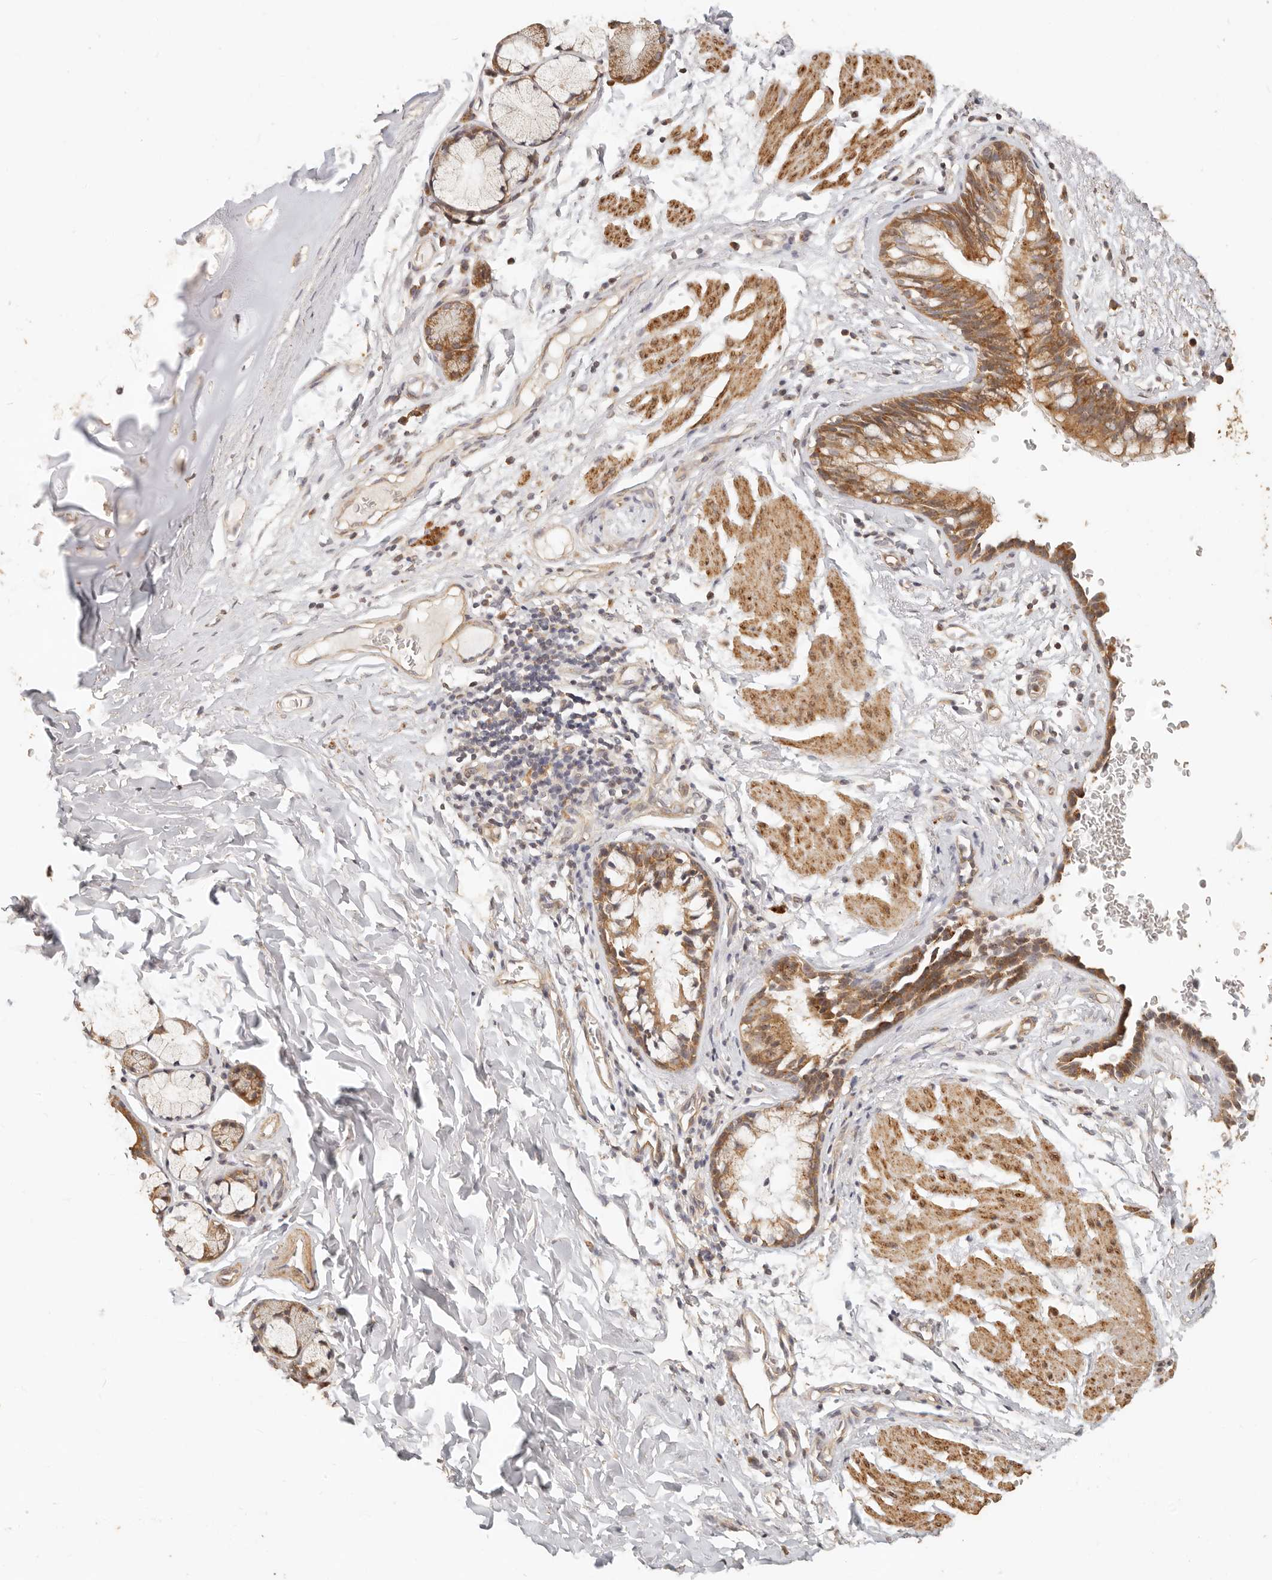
{"staining": {"intensity": "moderate", "quantity": ">75%", "location": "cytoplasmic/membranous,nuclear"}, "tissue": "bronchus", "cell_type": "Respiratory epithelial cells", "image_type": "normal", "snomed": [{"axis": "morphology", "description": "Normal tissue, NOS"}, {"axis": "topography", "description": "Cartilage tissue"}, {"axis": "topography", "description": "Bronchus"}], "caption": "Immunohistochemistry (IHC) image of normal bronchus: bronchus stained using immunohistochemistry (IHC) shows medium levels of moderate protein expression localized specifically in the cytoplasmic/membranous,nuclear of respiratory epithelial cells, appearing as a cytoplasmic/membranous,nuclear brown color.", "gene": "PTPN22", "patient": {"sex": "female", "age": 36}}